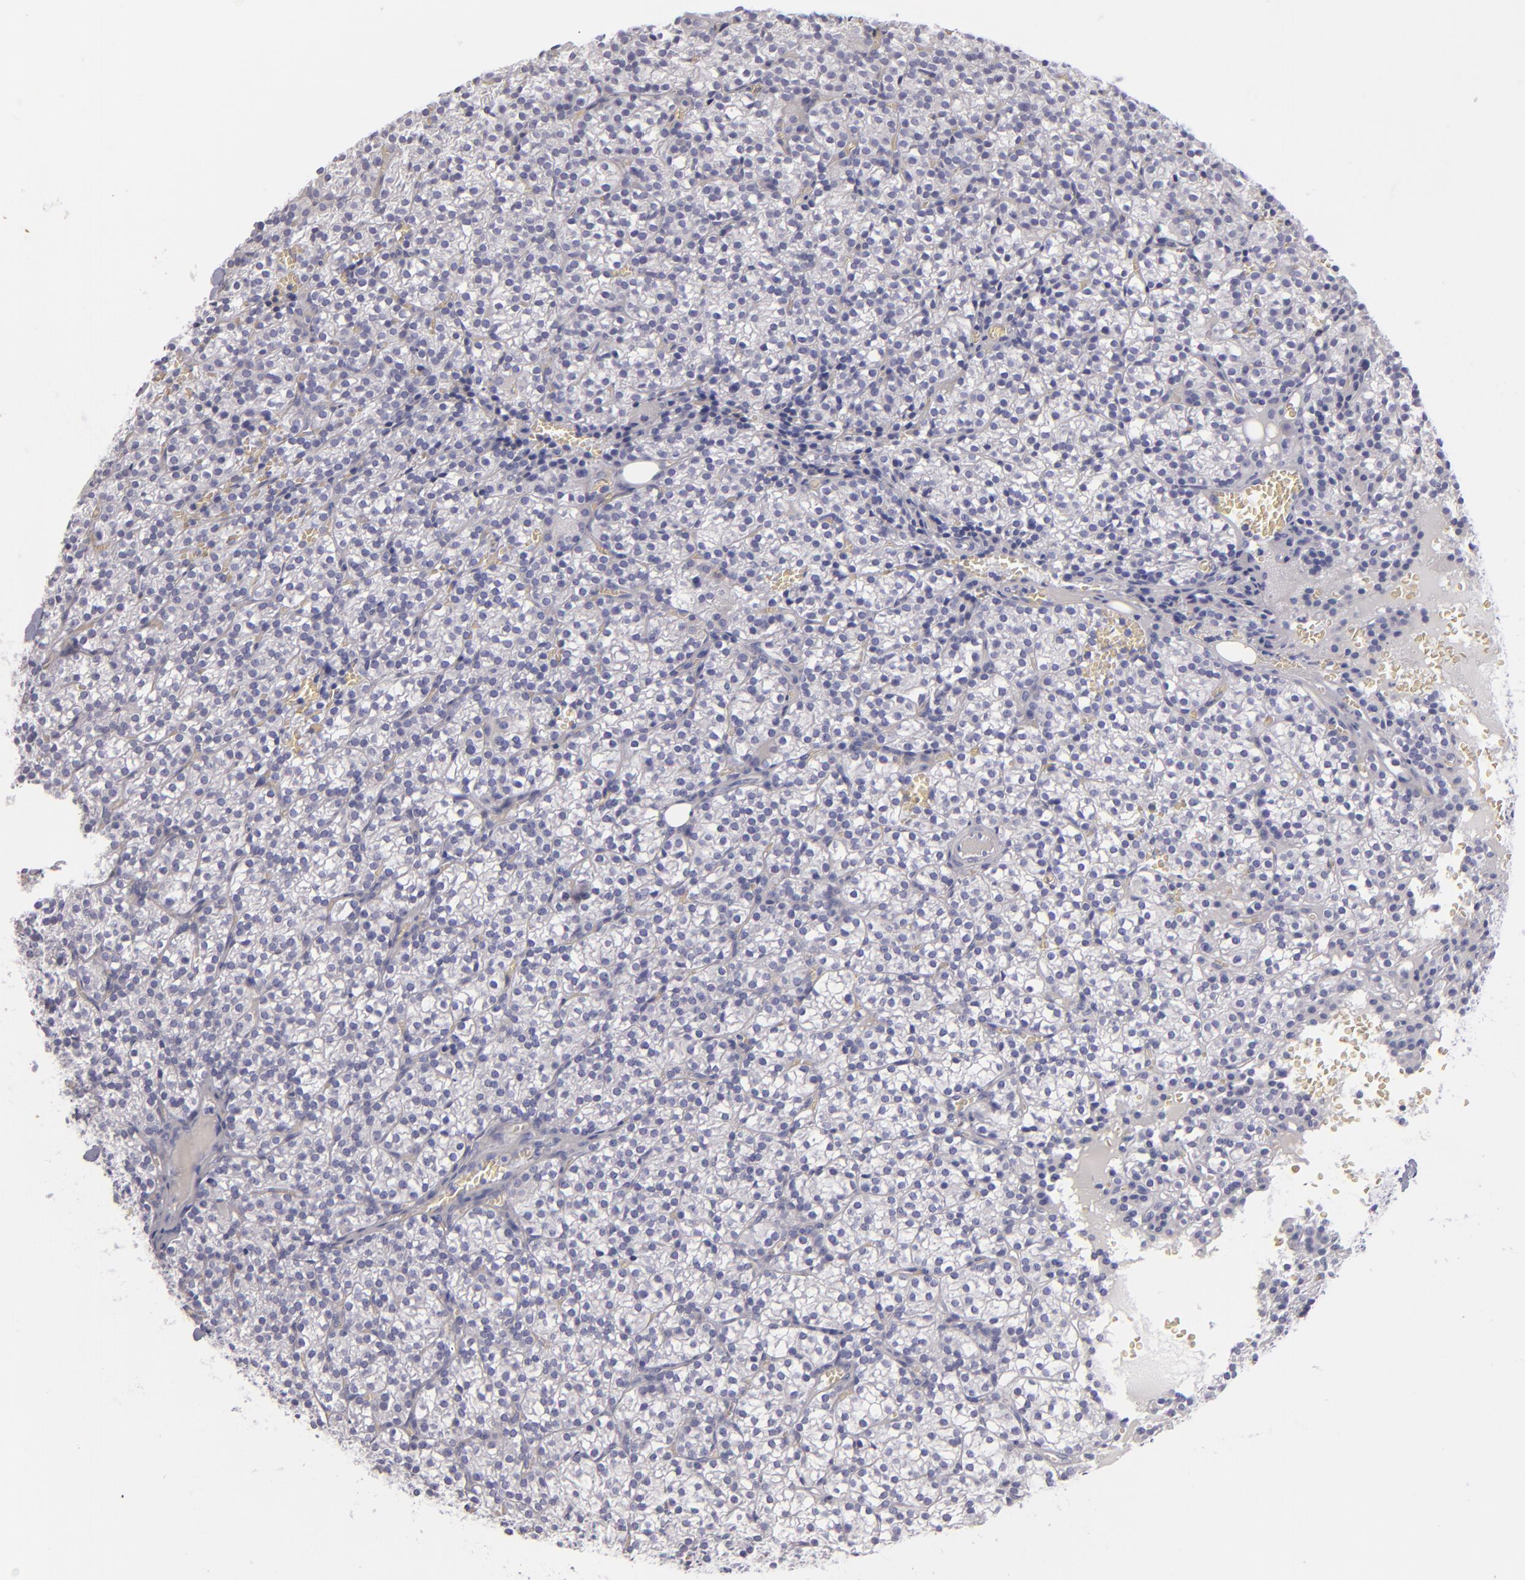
{"staining": {"intensity": "negative", "quantity": "none", "location": "none"}, "tissue": "parathyroid gland", "cell_type": "Glandular cells", "image_type": "normal", "snomed": [{"axis": "morphology", "description": "Normal tissue, NOS"}, {"axis": "topography", "description": "Parathyroid gland"}], "caption": "Parathyroid gland stained for a protein using immunohistochemistry (IHC) demonstrates no expression glandular cells.", "gene": "CD22", "patient": {"sex": "female", "age": 17}}